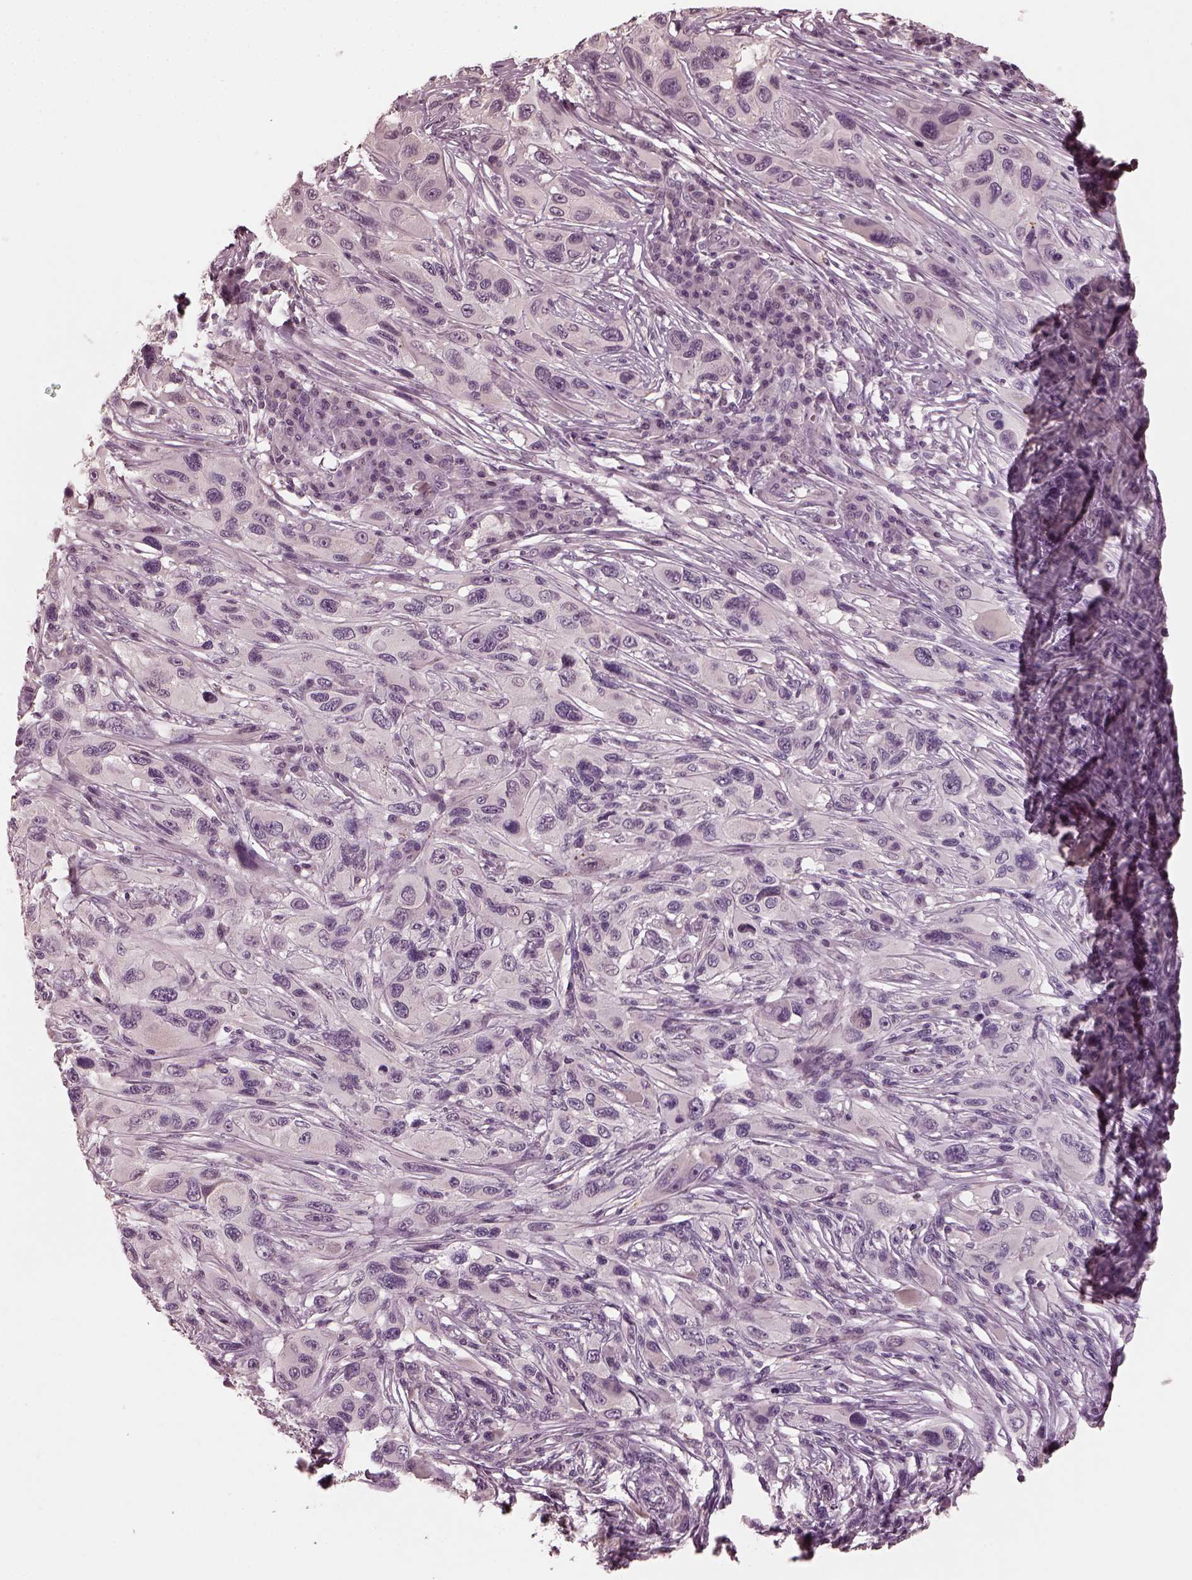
{"staining": {"intensity": "negative", "quantity": "none", "location": "none"}, "tissue": "melanoma", "cell_type": "Tumor cells", "image_type": "cancer", "snomed": [{"axis": "morphology", "description": "Malignant melanoma, NOS"}, {"axis": "topography", "description": "Skin"}], "caption": "IHC photomicrograph of malignant melanoma stained for a protein (brown), which reveals no positivity in tumor cells.", "gene": "RCVRN", "patient": {"sex": "male", "age": 53}}